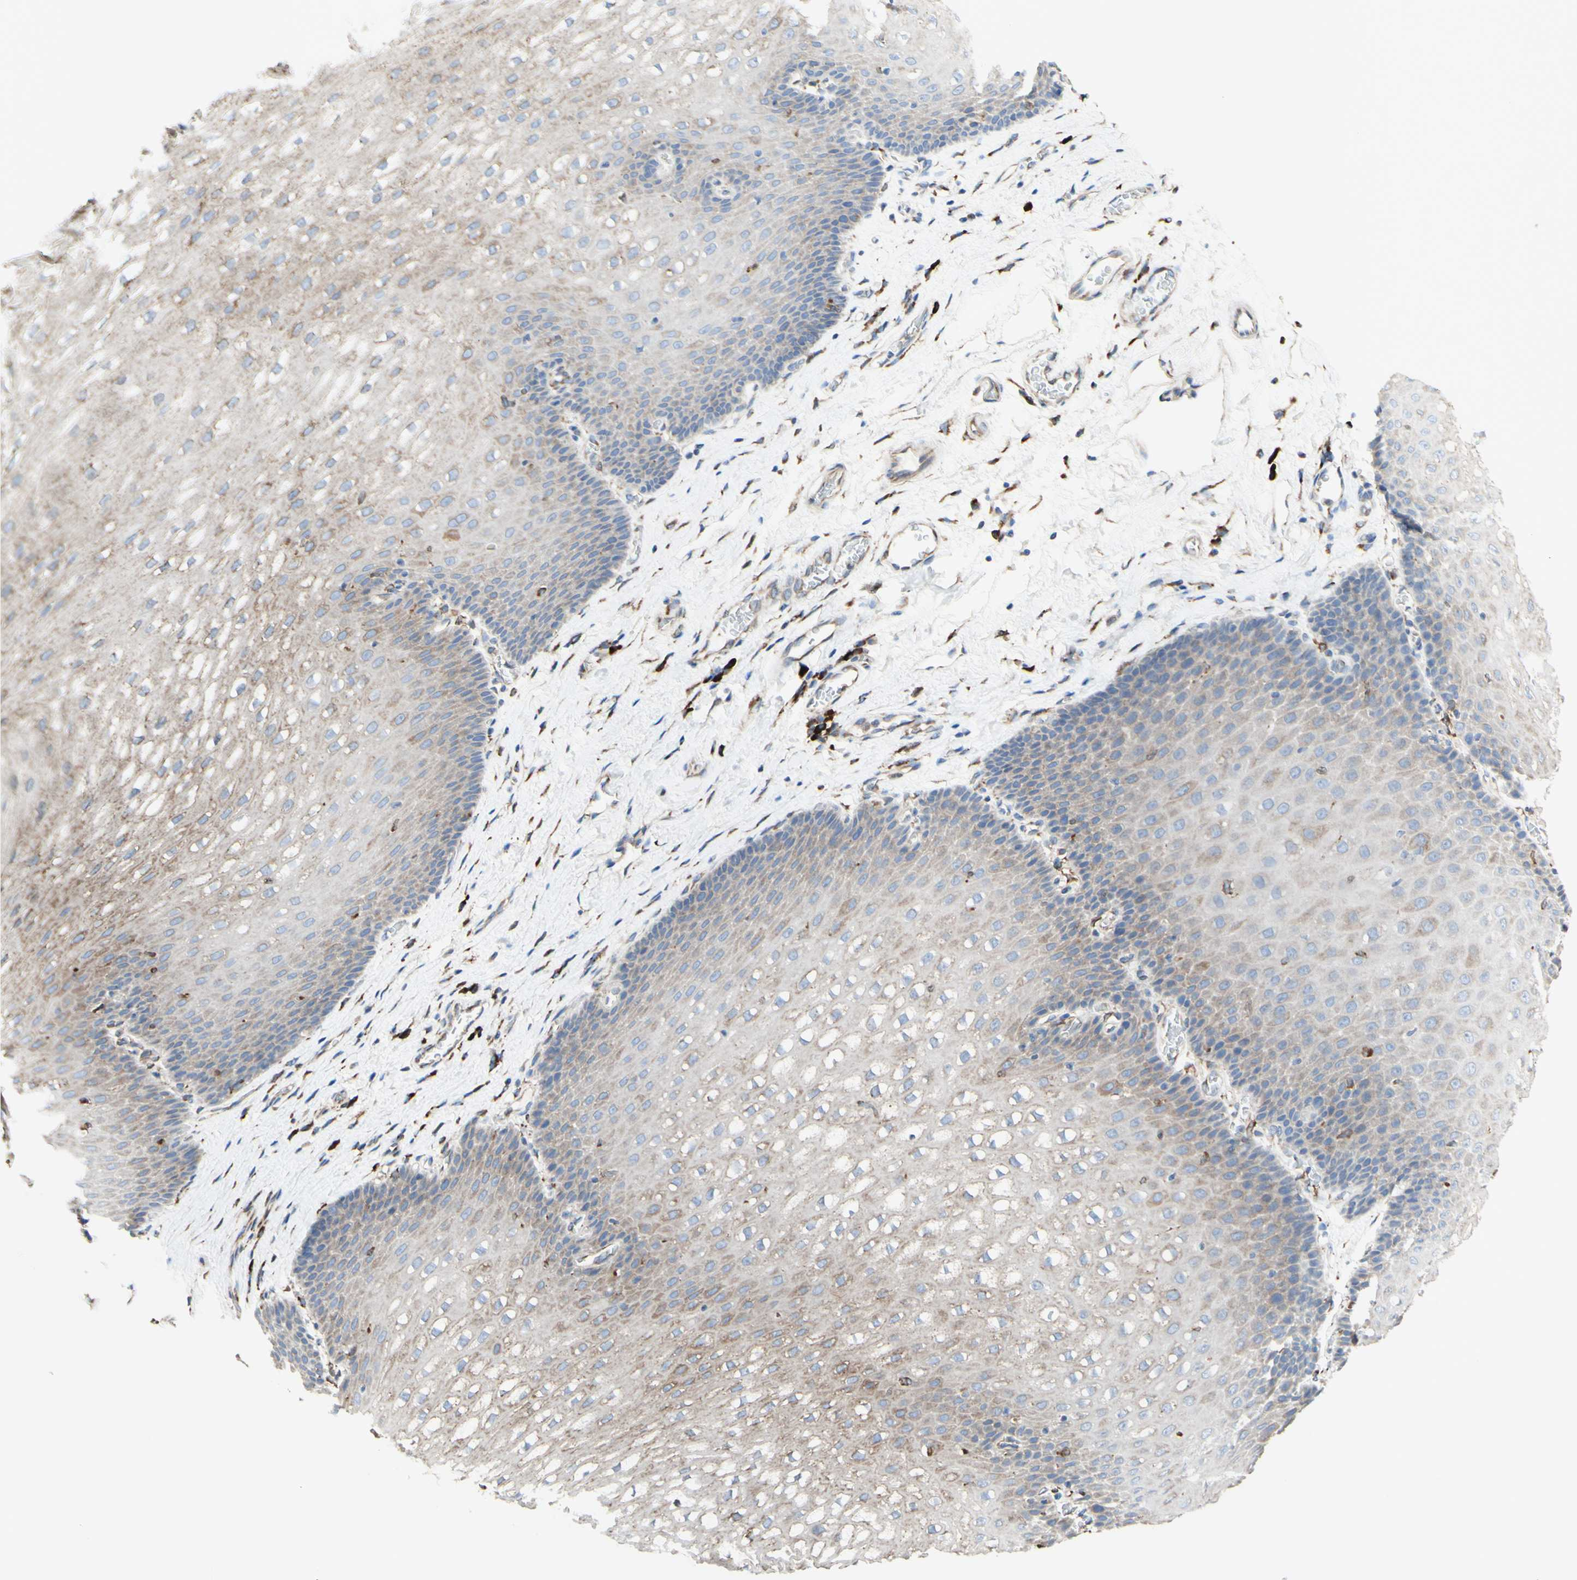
{"staining": {"intensity": "weak", "quantity": "25%-75%", "location": "cytoplasmic/membranous"}, "tissue": "esophagus", "cell_type": "Squamous epithelial cells", "image_type": "normal", "snomed": [{"axis": "morphology", "description": "Normal tissue, NOS"}, {"axis": "topography", "description": "Esophagus"}], "caption": "Immunohistochemistry (IHC) image of normal esophagus stained for a protein (brown), which exhibits low levels of weak cytoplasmic/membranous positivity in about 25%-75% of squamous epithelial cells.", "gene": "DNAJB11", "patient": {"sex": "male", "age": 48}}